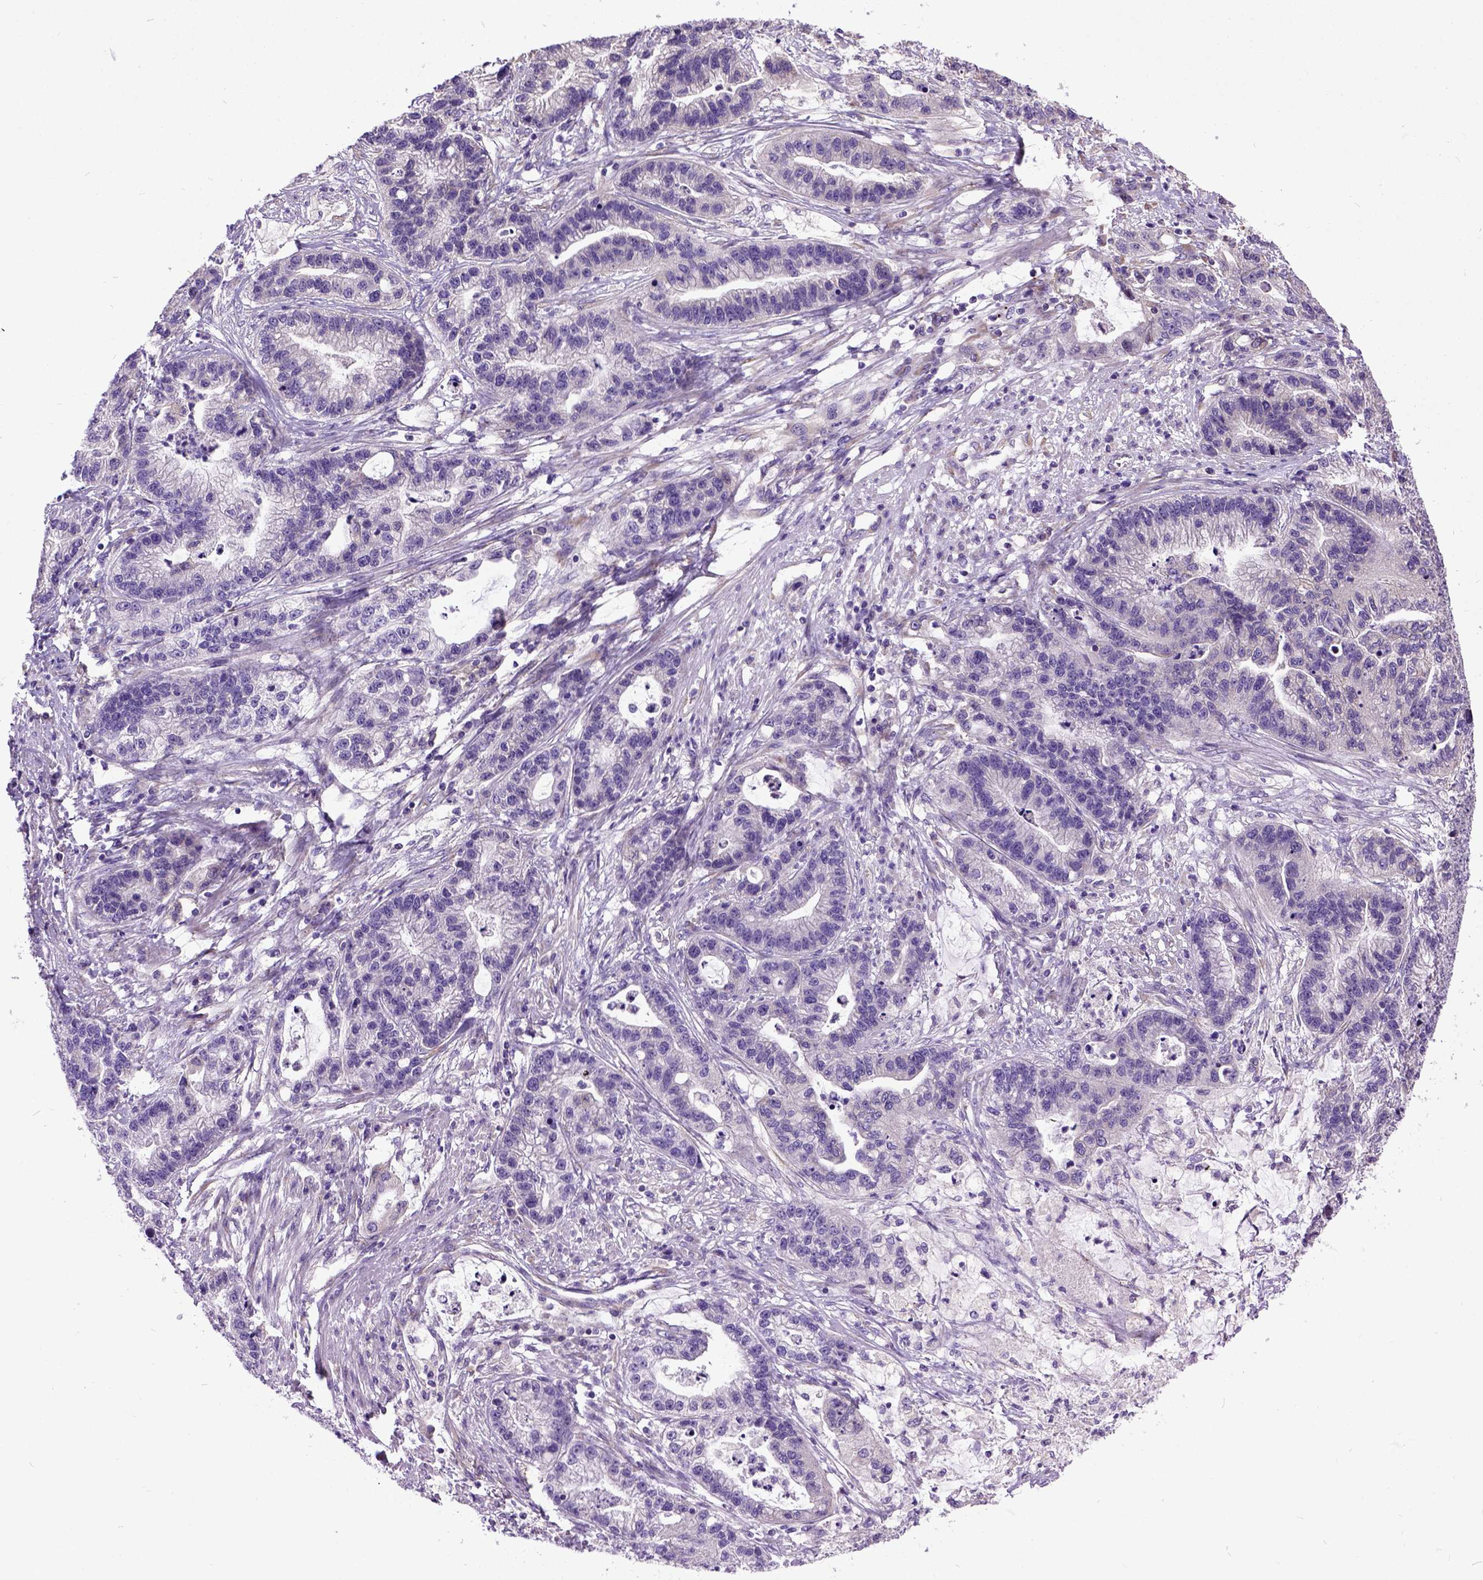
{"staining": {"intensity": "negative", "quantity": "none", "location": "none"}, "tissue": "stomach cancer", "cell_type": "Tumor cells", "image_type": "cancer", "snomed": [{"axis": "morphology", "description": "Adenocarcinoma, NOS"}, {"axis": "topography", "description": "Stomach"}], "caption": "Adenocarcinoma (stomach) stained for a protein using immunohistochemistry displays no positivity tumor cells.", "gene": "NEK5", "patient": {"sex": "male", "age": 83}}